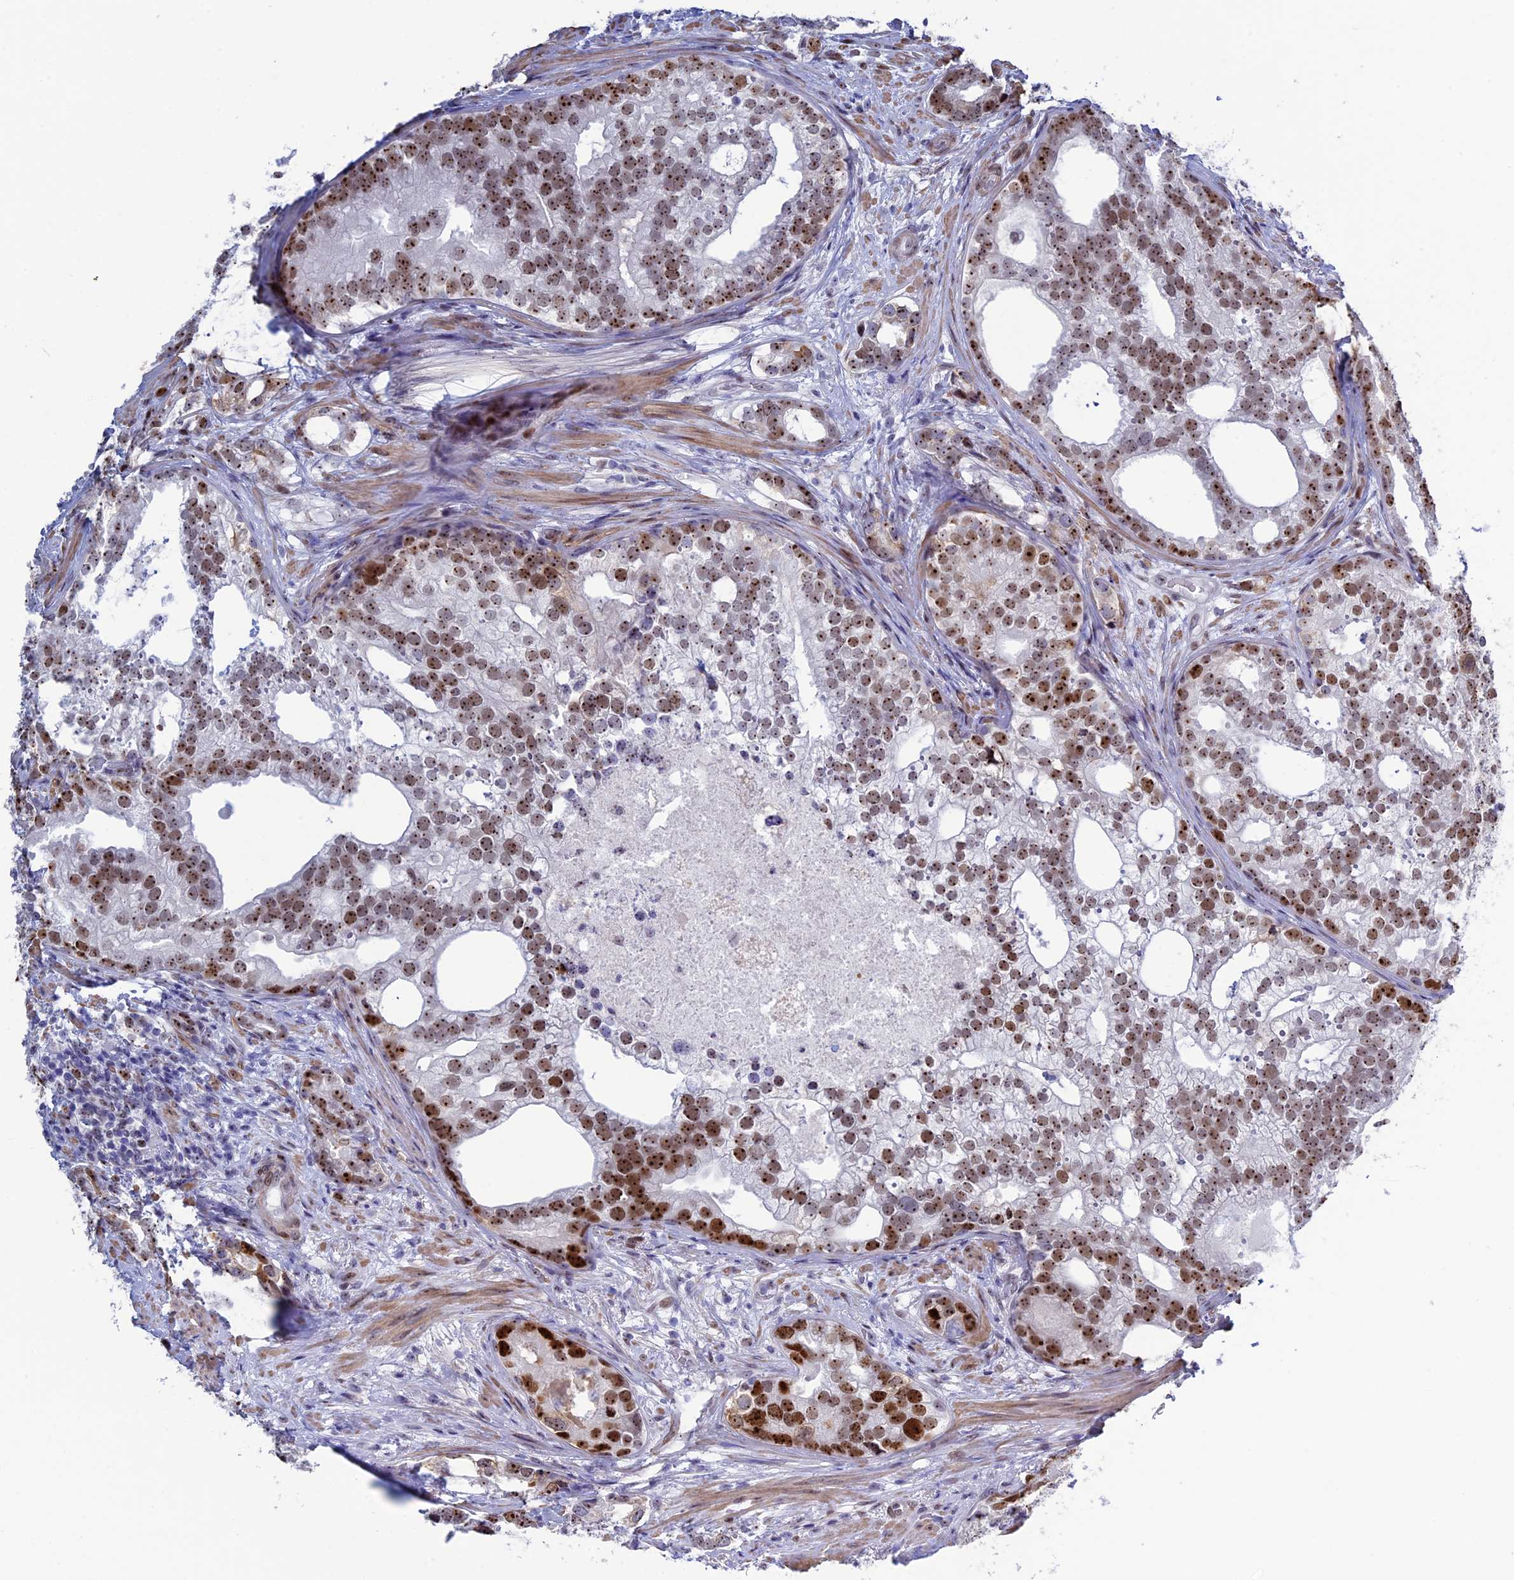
{"staining": {"intensity": "moderate", "quantity": ">75%", "location": "nuclear"}, "tissue": "prostate cancer", "cell_type": "Tumor cells", "image_type": "cancer", "snomed": [{"axis": "morphology", "description": "Adenocarcinoma, High grade"}, {"axis": "topography", "description": "Prostate"}], "caption": "This is a micrograph of IHC staining of high-grade adenocarcinoma (prostate), which shows moderate positivity in the nuclear of tumor cells.", "gene": "CCDC86", "patient": {"sex": "male", "age": 75}}